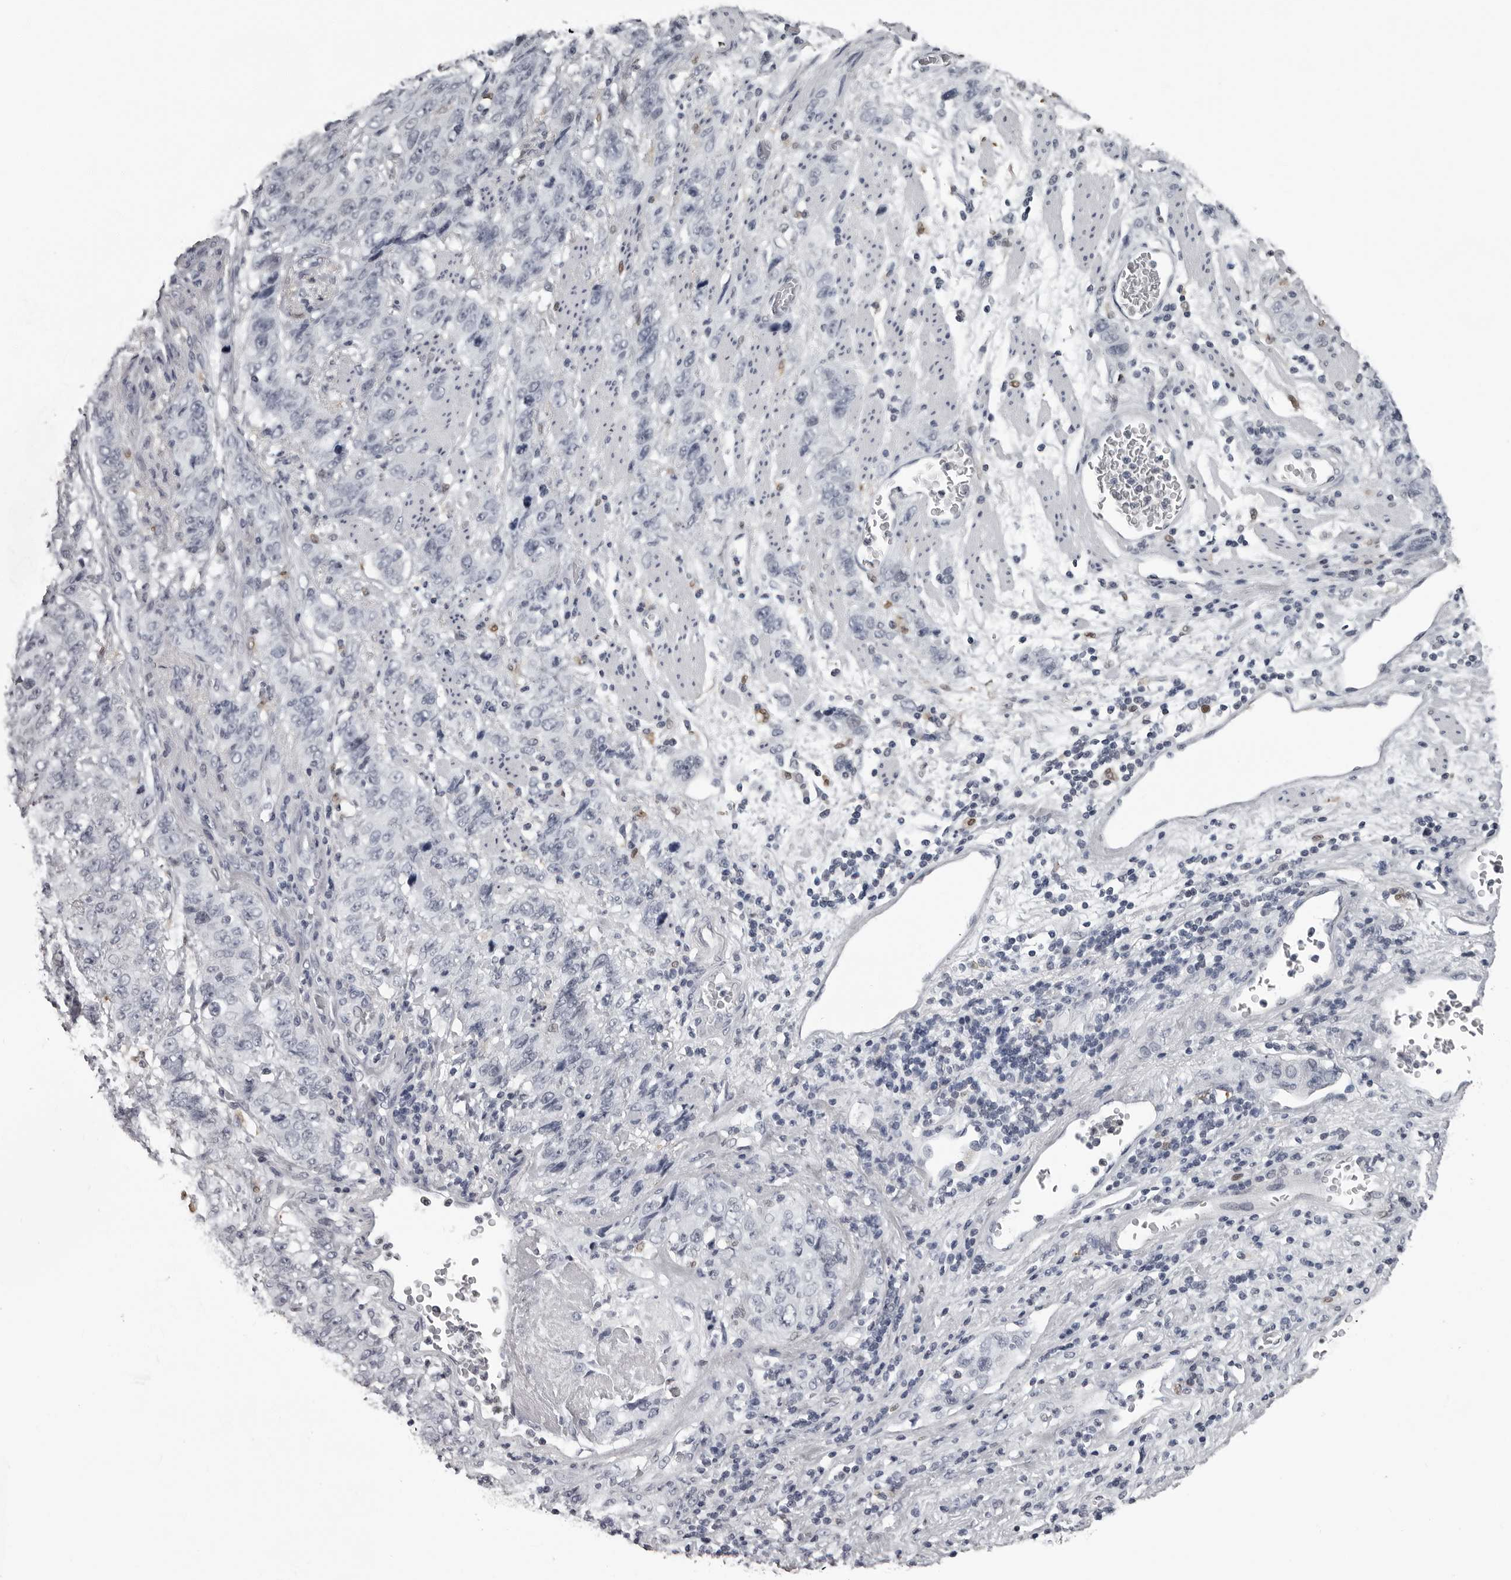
{"staining": {"intensity": "negative", "quantity": "none", "location": "none"}, "tissue": "stomach cancer", "cell_type": "Tumor cells", "image_type": "cancer", "snomed": [{"axis": "morphology", "description": "Adenocarcinoma, NOS"}, {"axis": "topography", "description": "Stomach"}], "caption": "Immunohistochemistry histopathology image of neoplastic tissue: stomach cancer (adenocarcinoma) stained with DAB displays no significant protein positivity in tumor cells. The staining is performed using DAB (3,3'-diaminobenzidine) brown chromogen with nuclei counter-stained in using hematoxylin.", "gene": "LZIC", "patient": {"sex": "male", "age": 48}}